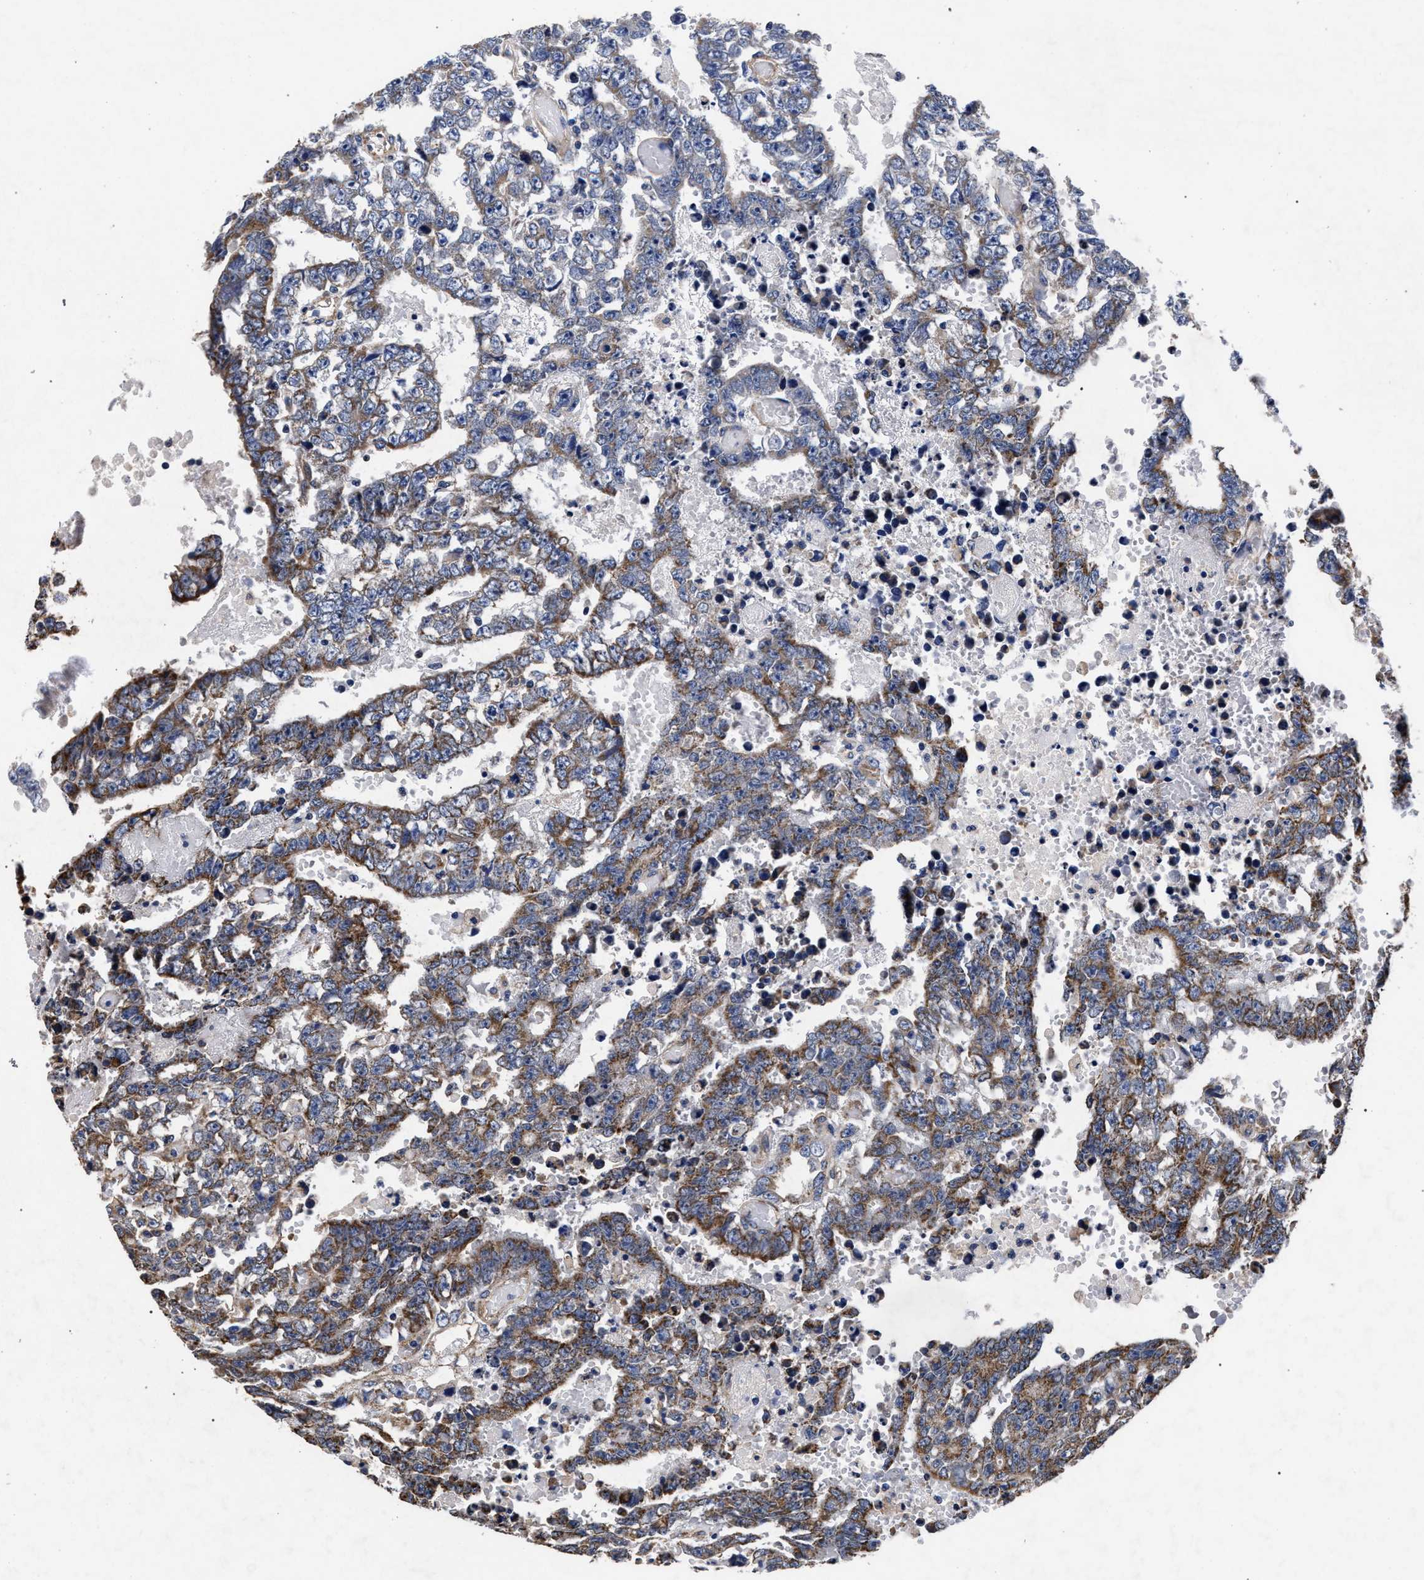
{"staining": {"intensity": "moderate", "quantity": ">75%", "location": "cytoplasmic/membranous"}, "tissue": "testis cancer", "cell_type": "Tumor cells", "image_type": "cancer", "snomed": [{"axis": "morphology", "description": "Carcinoma, Embryonal, NOS"}, {"axis": "topography", "description": "Testis"}], "caption": "DAB immunohistochemical staining of testis embryonal carcinoma shows moderate cytoplasmic/membranous protein staining in approximately >75% of tumor cells. (Stains: DAB (3,3'-diaminobenzidine) in brown, nuclei in blue, Microscopy: brightfield microscopy at high magnification).", "gene": "CFAP95", "patient": {"sex": "male", "age": 25}}